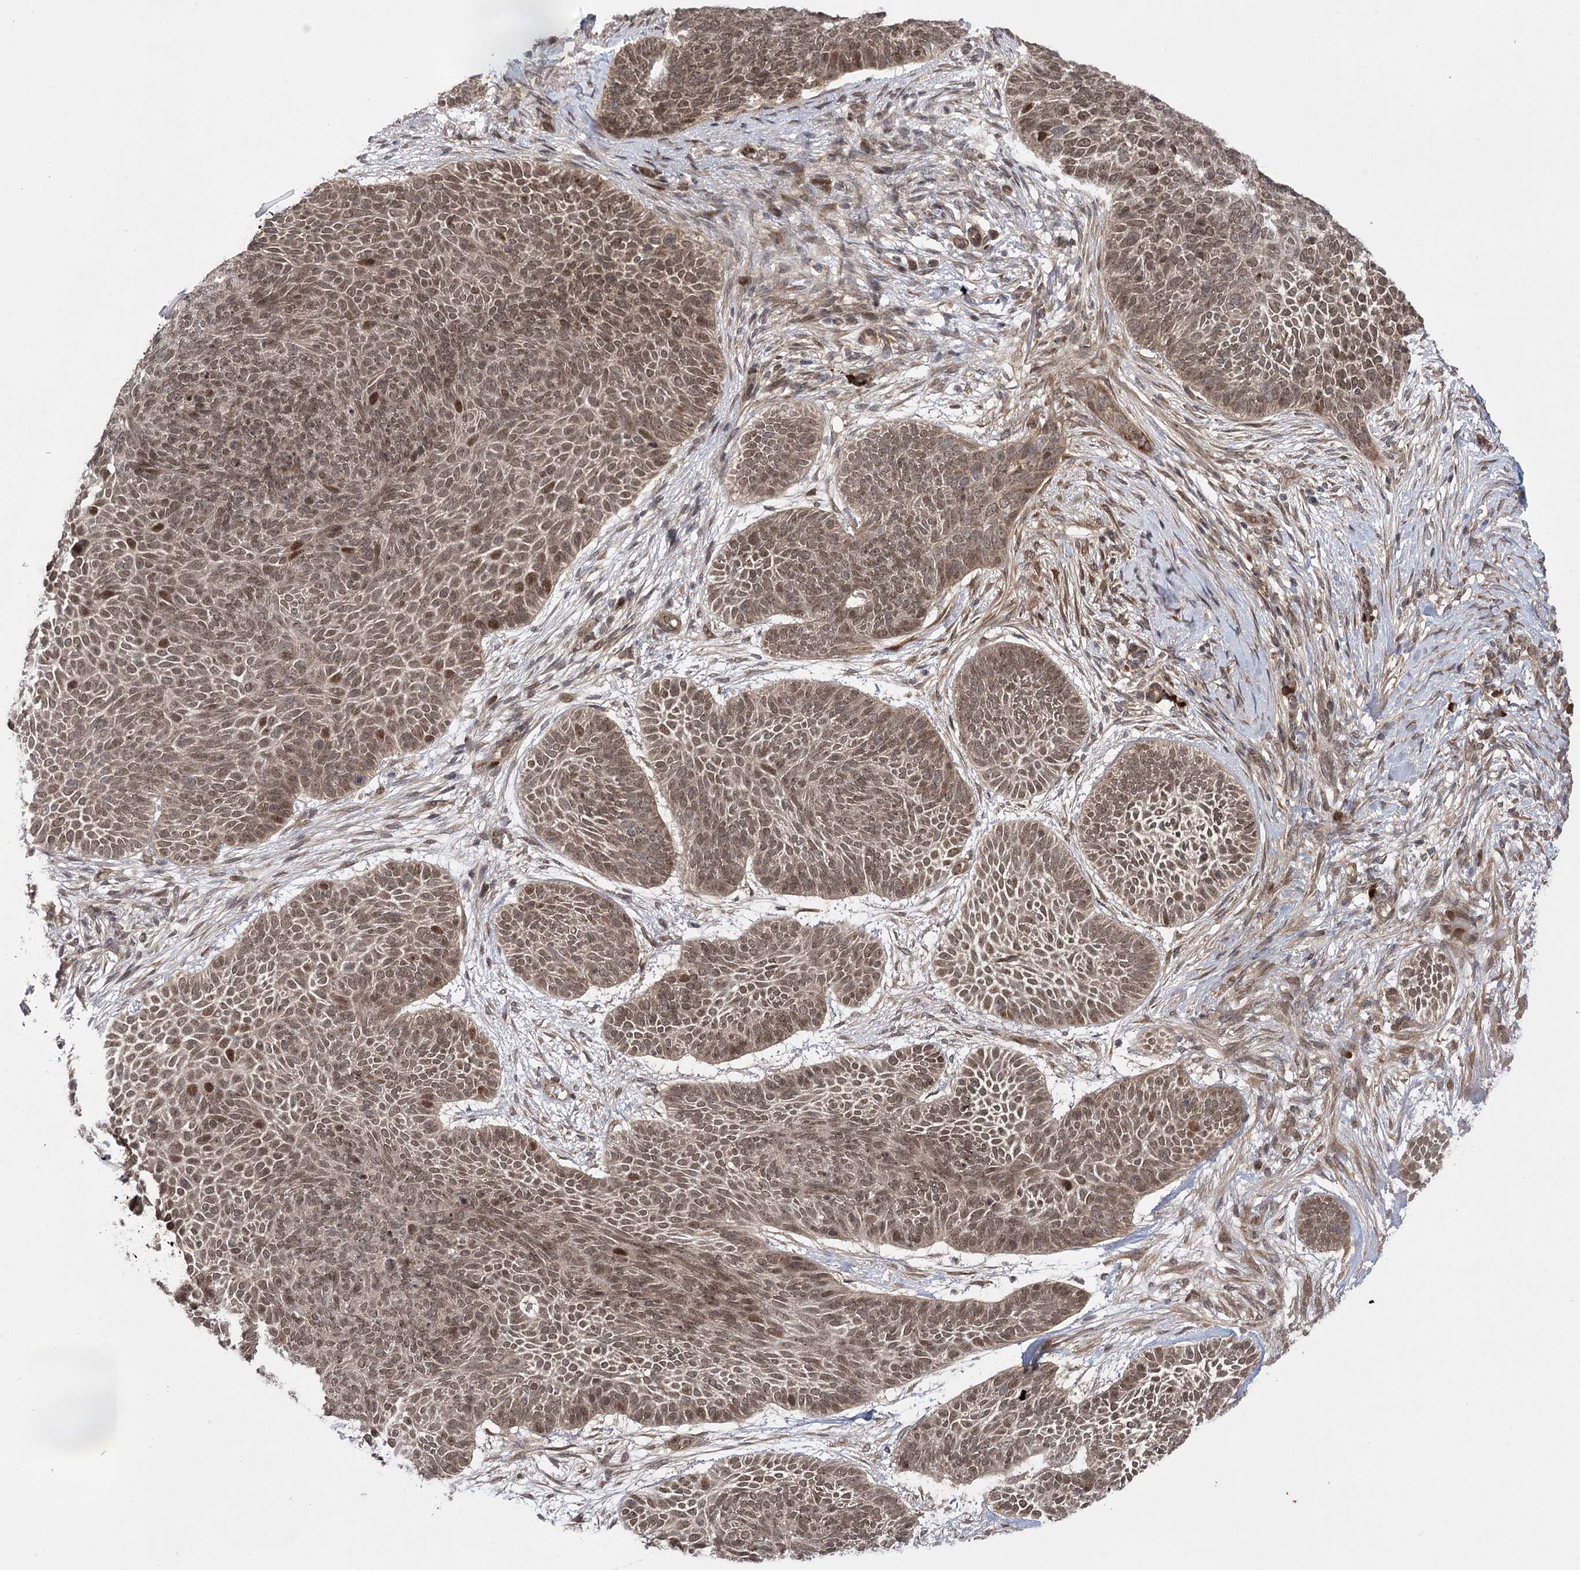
{"staining": {"intensity": "moderate", "quantity": ">75%", "location": "nuclear"}, "tissue": "skin cancer", "cell_type": "Tumor cells", "image_type": "cancer", "snomed": [{"axis": "morphology", "description": "Basal cell carcinoma"}, {"axis": "topography", "description": "Skin"}], "caption": "Human skin cancer stained for a protein (brown) shows moderate nuclear positive positivity in about >75% of tumor cells.", "gene": "TENM2", "patient": {"sex": "male", "age": 85}}